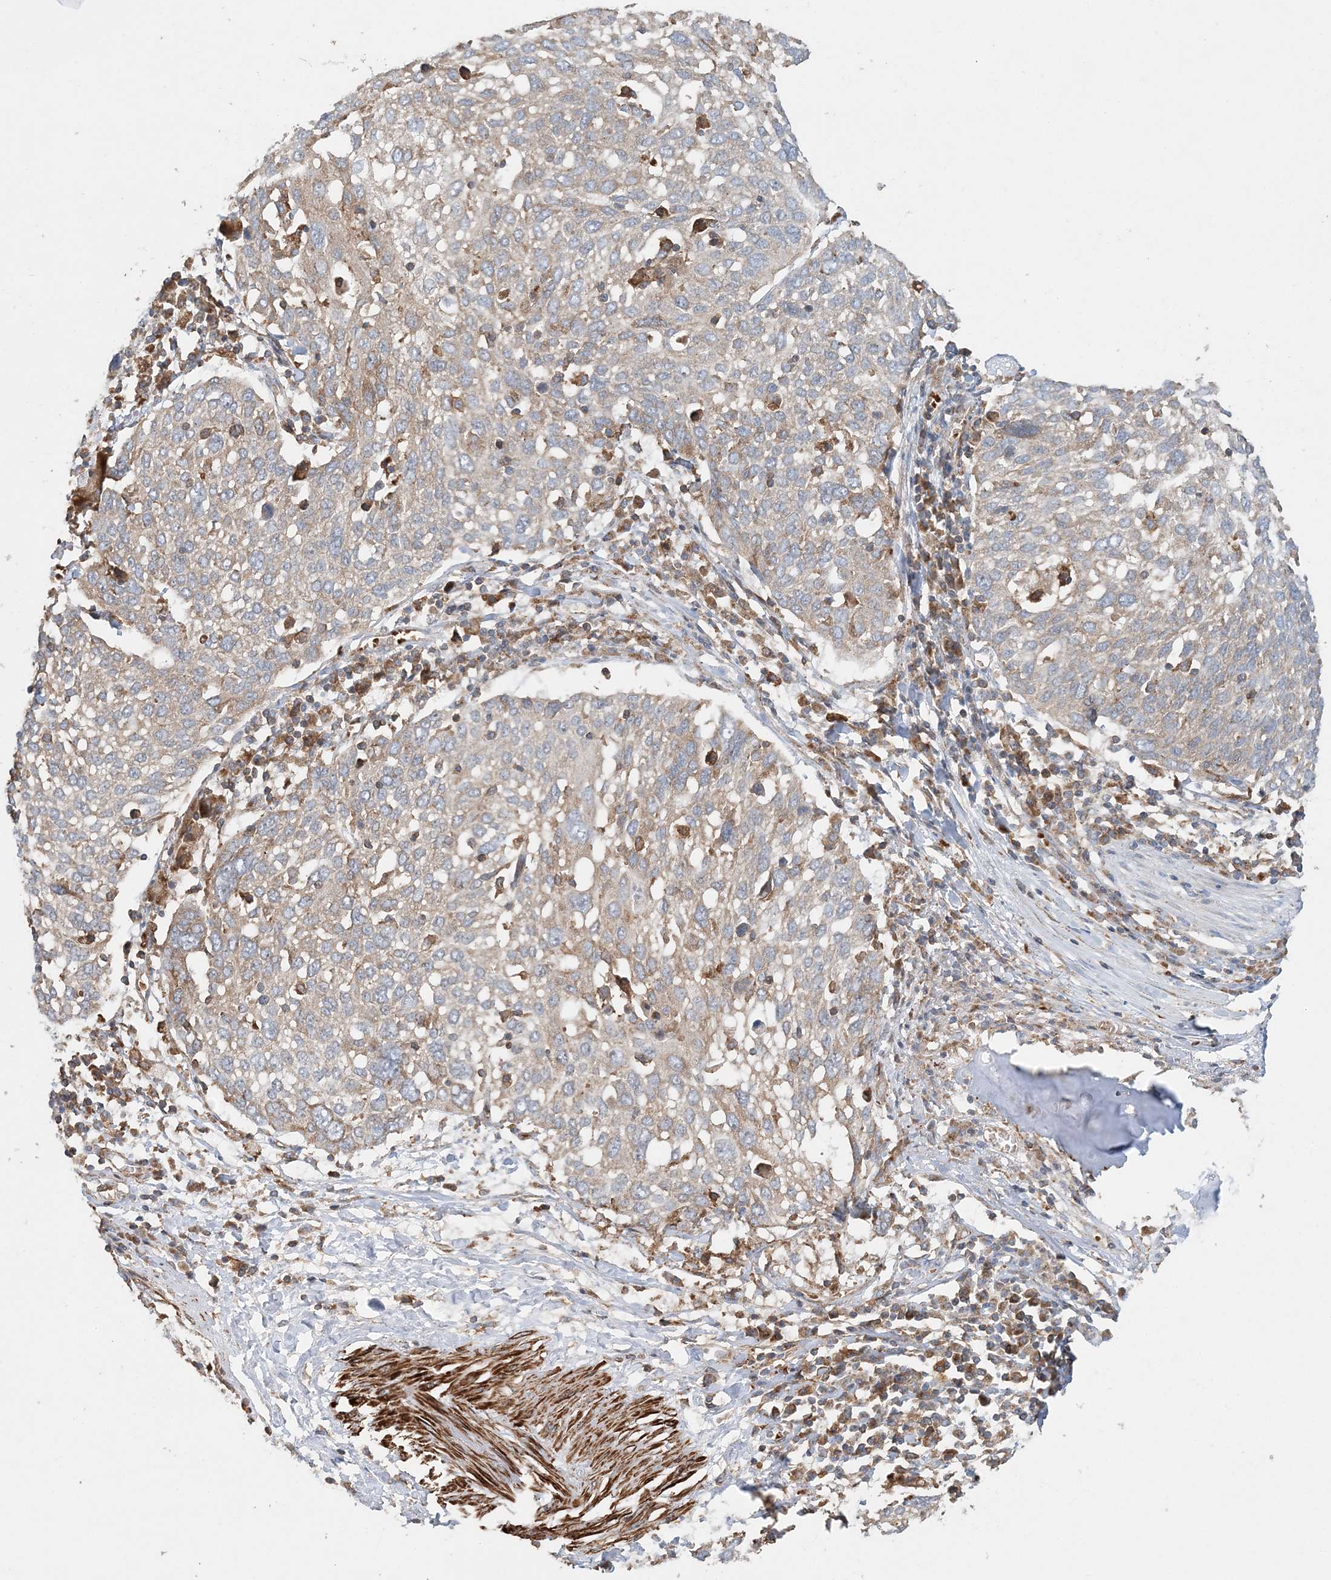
{"staining": {"intensity": "weak", "quantity": "<25%", "location": "cytoplasmic/membranous"}, "tissue": "lung cancer", "cell_type": "Tumor cells", "image_type": "cancer", "snomed": [{"axis": "morphology", "description": "Squamous cell carcinoma, NOS"}, {"axis": "topography", "description": "Lung"}], "caption": "This is an immunohistochemistry (IHC) image of lung cancer. There is no positivity in tumor cells.", "gene": "TTI1", "patient": {"sex": "male", "age": 65}}